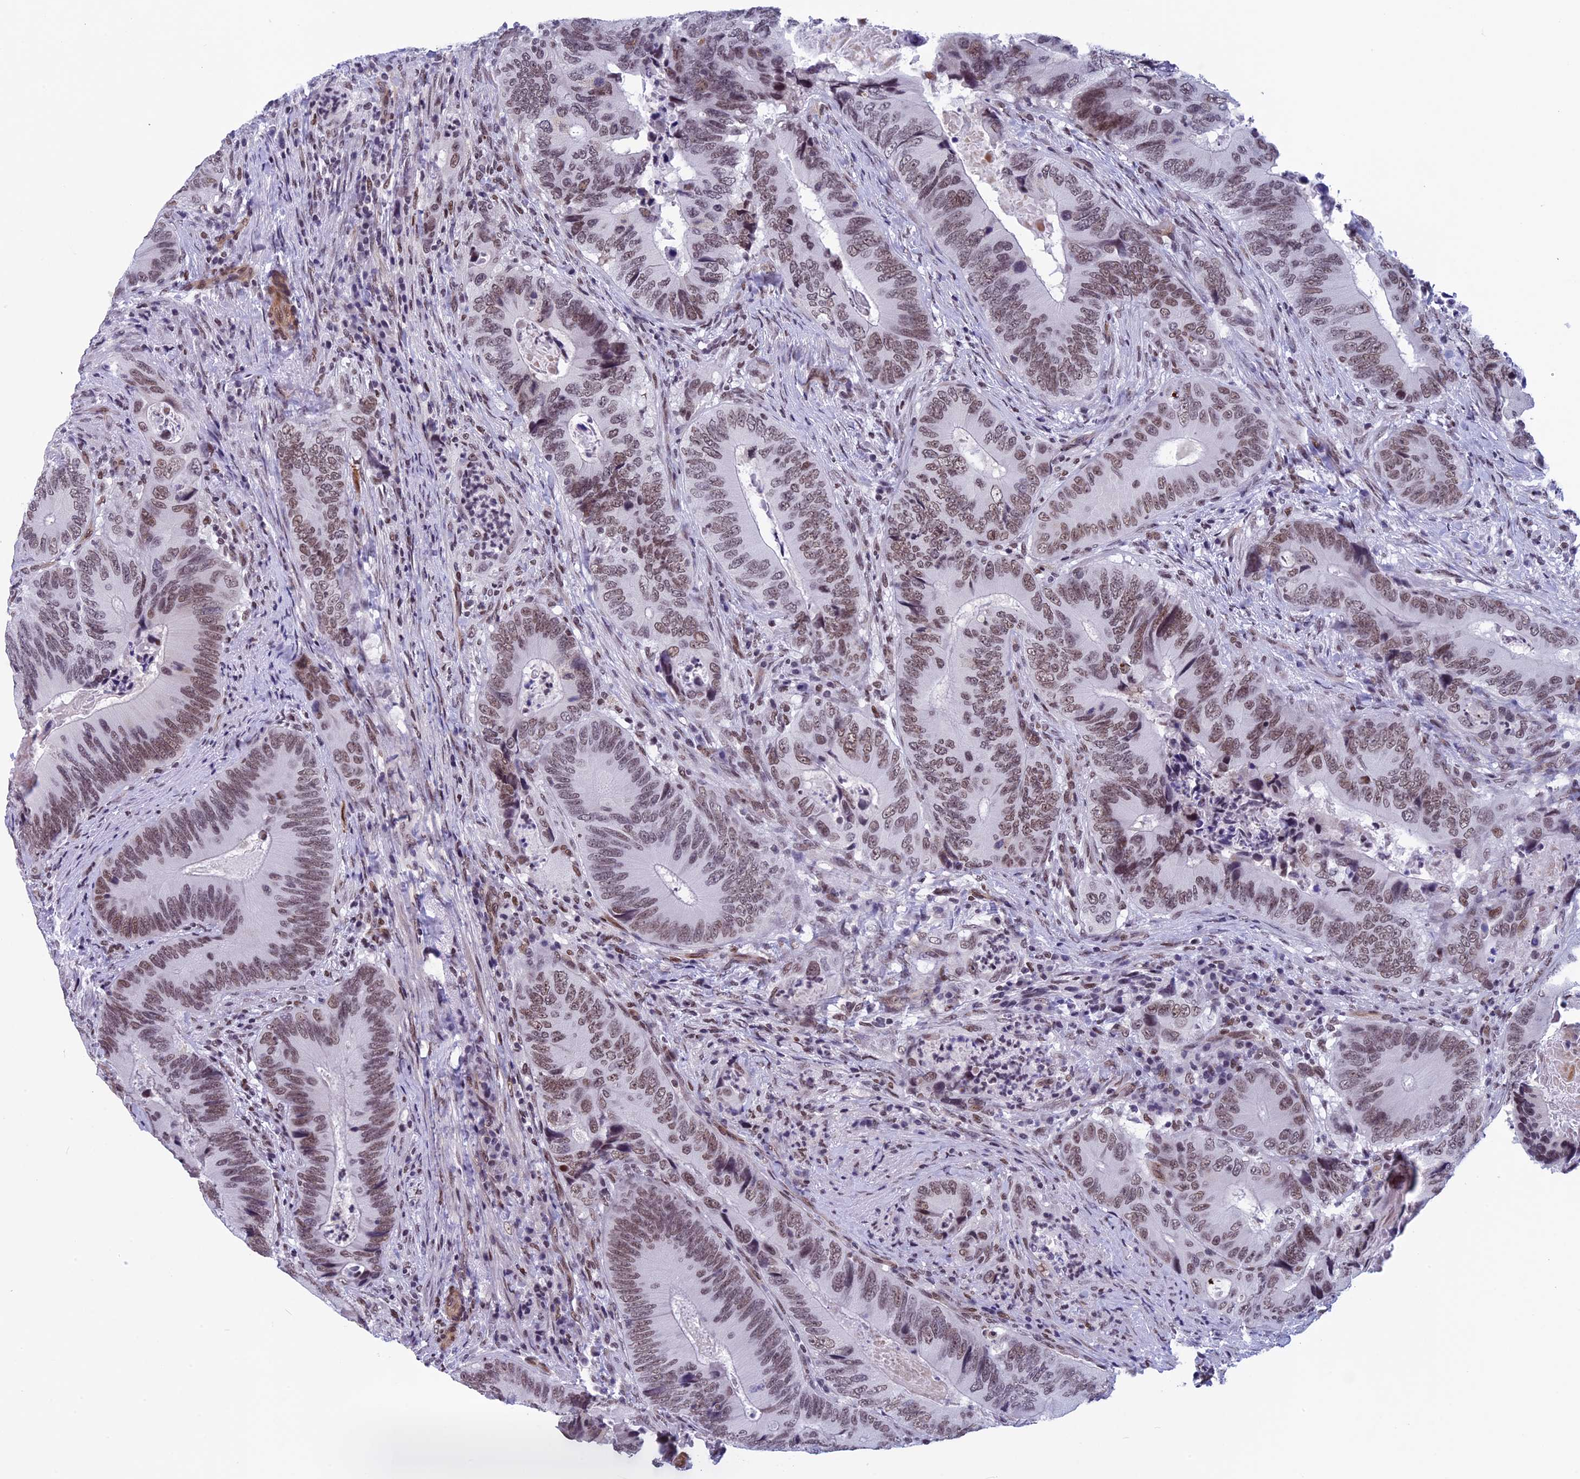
{"staining": {"intensity": "moderate", "quantity": ">75%", "location": "nuclear"}, "tissue": "colorectal cancer", "cell_type": "Tumor cells", "image_type": "cancer", "snomed": [{"axis": "morphology", "description": "Adenocarcinoma, NOS"}, {"axis": "topography", "description": "Colon"}], "caption": "The micrograph exhibits staining of colorectal cancer (adenocarcinoma), revealing moderate nuclear protein staining (brown color) within tumor cells.", "gene": "NIPBL", "patient": {"sex": "male", "age": 84}}